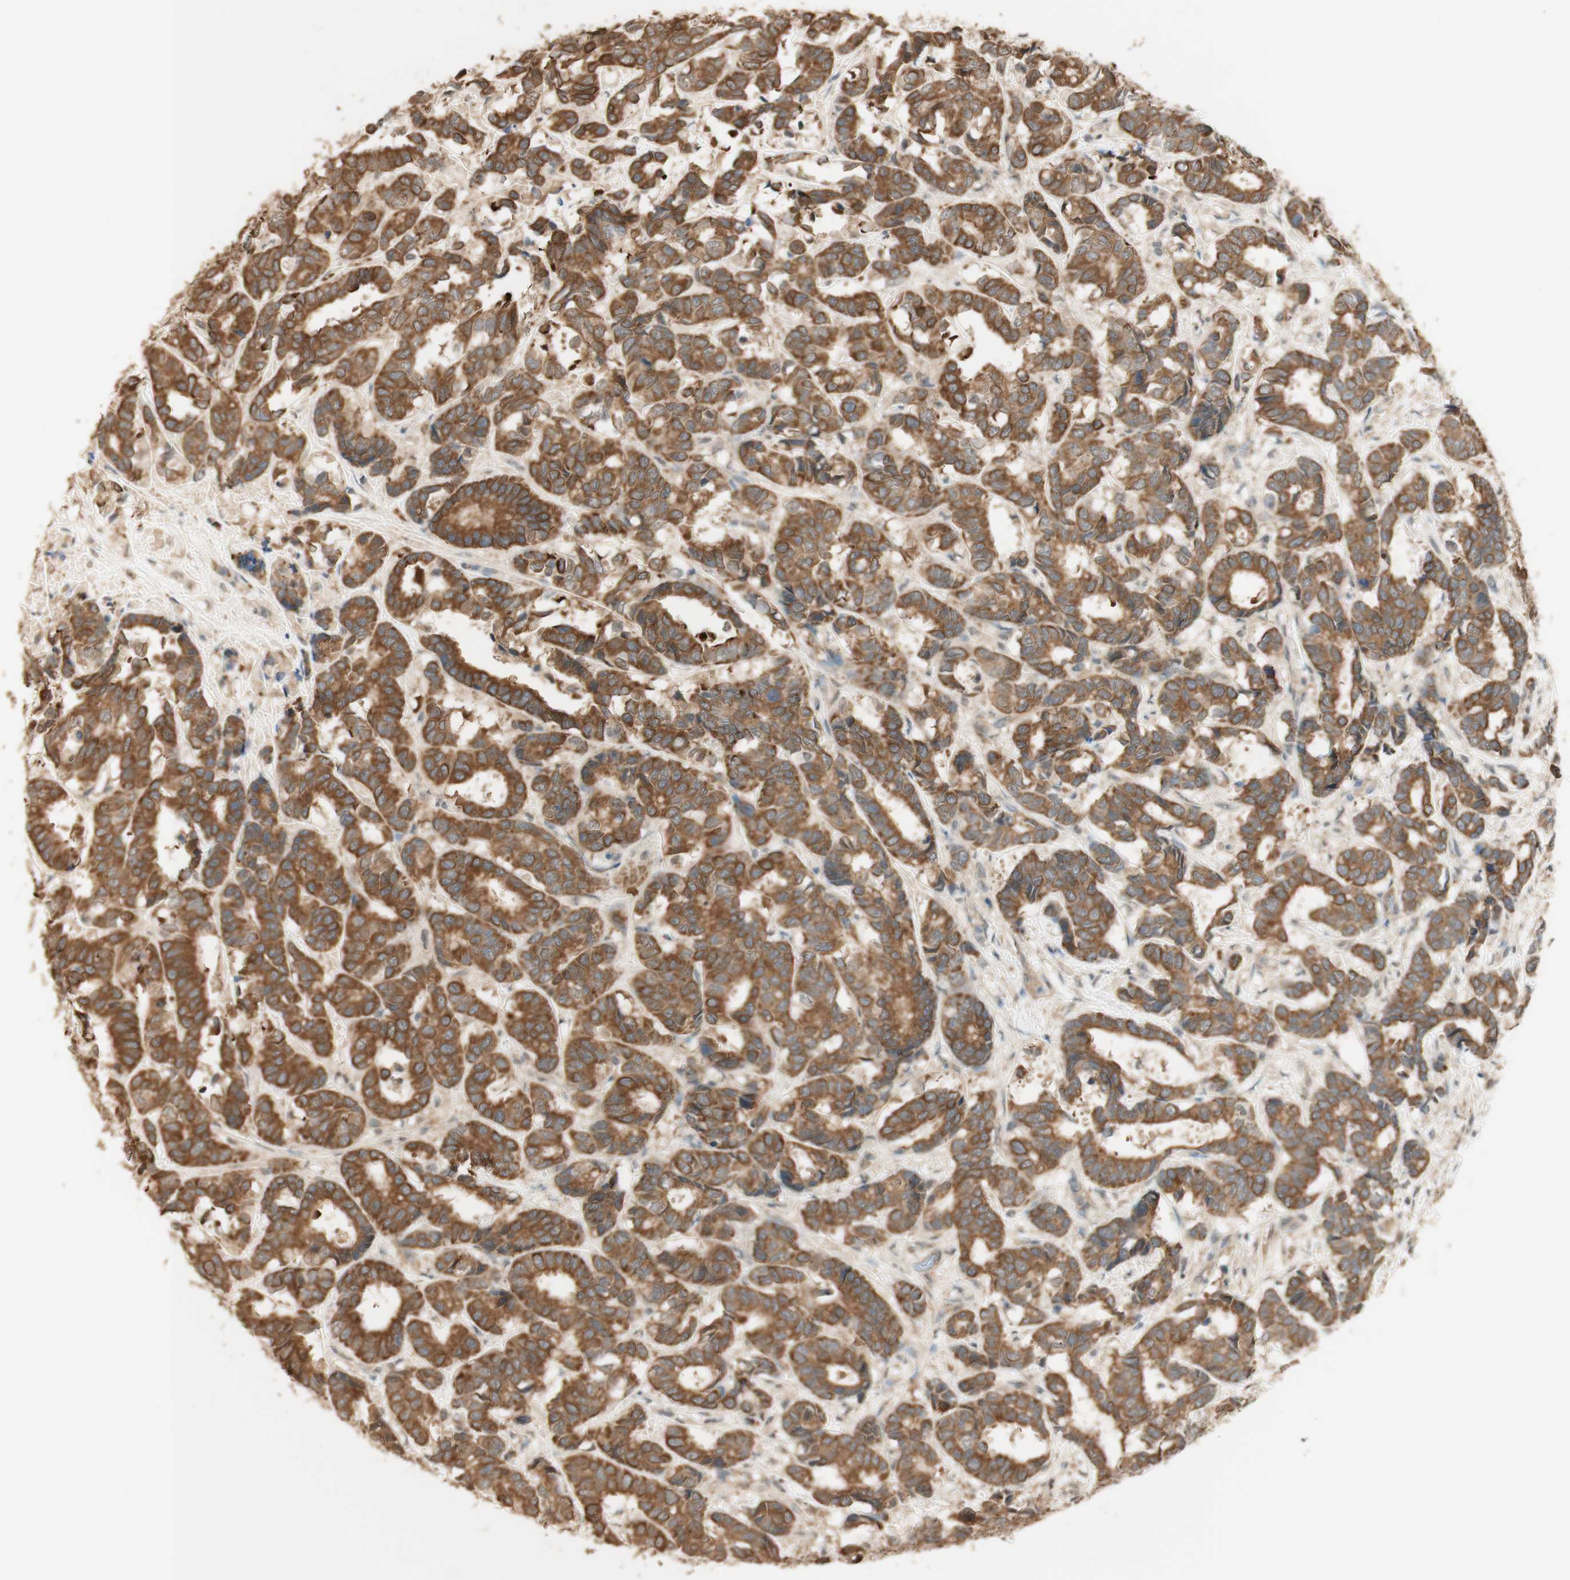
{"staining": {"intensity": "moderate", "quantity": ">75%", "location": "cytoplasmic/membranous"}, "tissue": "breast cancer", "cell_type": "Tumor cells", "image_type": "cancer", "snomed": [{"axis": "morphology", "description": "Duct carcinoma"}, {"axis": "topography", "description": "Breast"}], "caption": "Protein expression by IHC exhibits moderate cytoplasmic/membranous expression in about >75% of tumor cells in invasive ductal carcinoma (breast).", "gene": "SPINT2", "patient": {"sex": "female", "age": 87}}